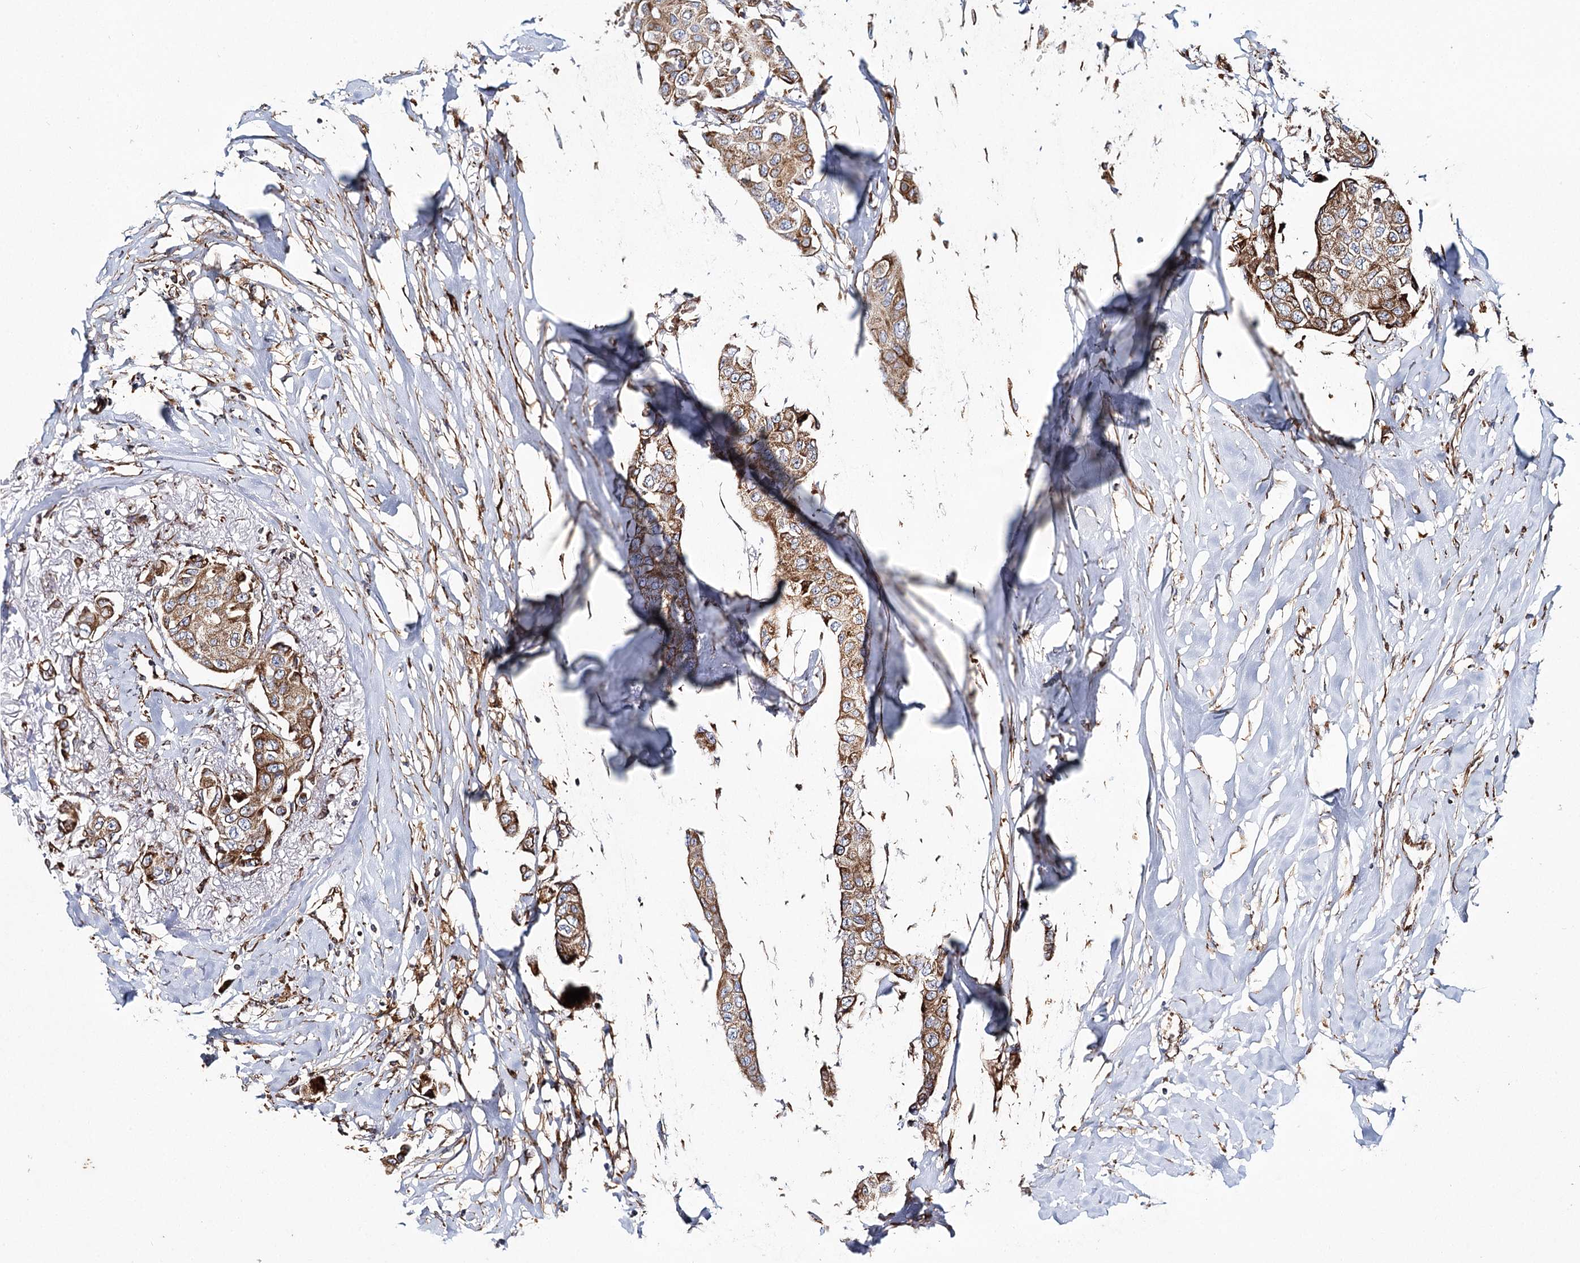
{"staining": {"intensity": "moderate", "quantity": ">75%", "location": "cytoplasmic/membranous"}, "tissue": "breast cancer", "cell_type": "Tumor cells", "image_type": "cancer", "snomed": [{"axis": "morphology", "description": "Duct carcinoma"}, {"axis": "topography", "description": "Breast"}], "caption": "A brown stain shows moderate cytoplasmic/membranous expression of a protein in human breast cancer (invasive ductal carcinoma) tumor cells. The protein of interest is stained brown, and the nuclei are stained in blue (DAB IHC with brightfield microscopy, high magnification).", "gene": "THUMPD3", "patient": {"sex": "female", "age": 80}}